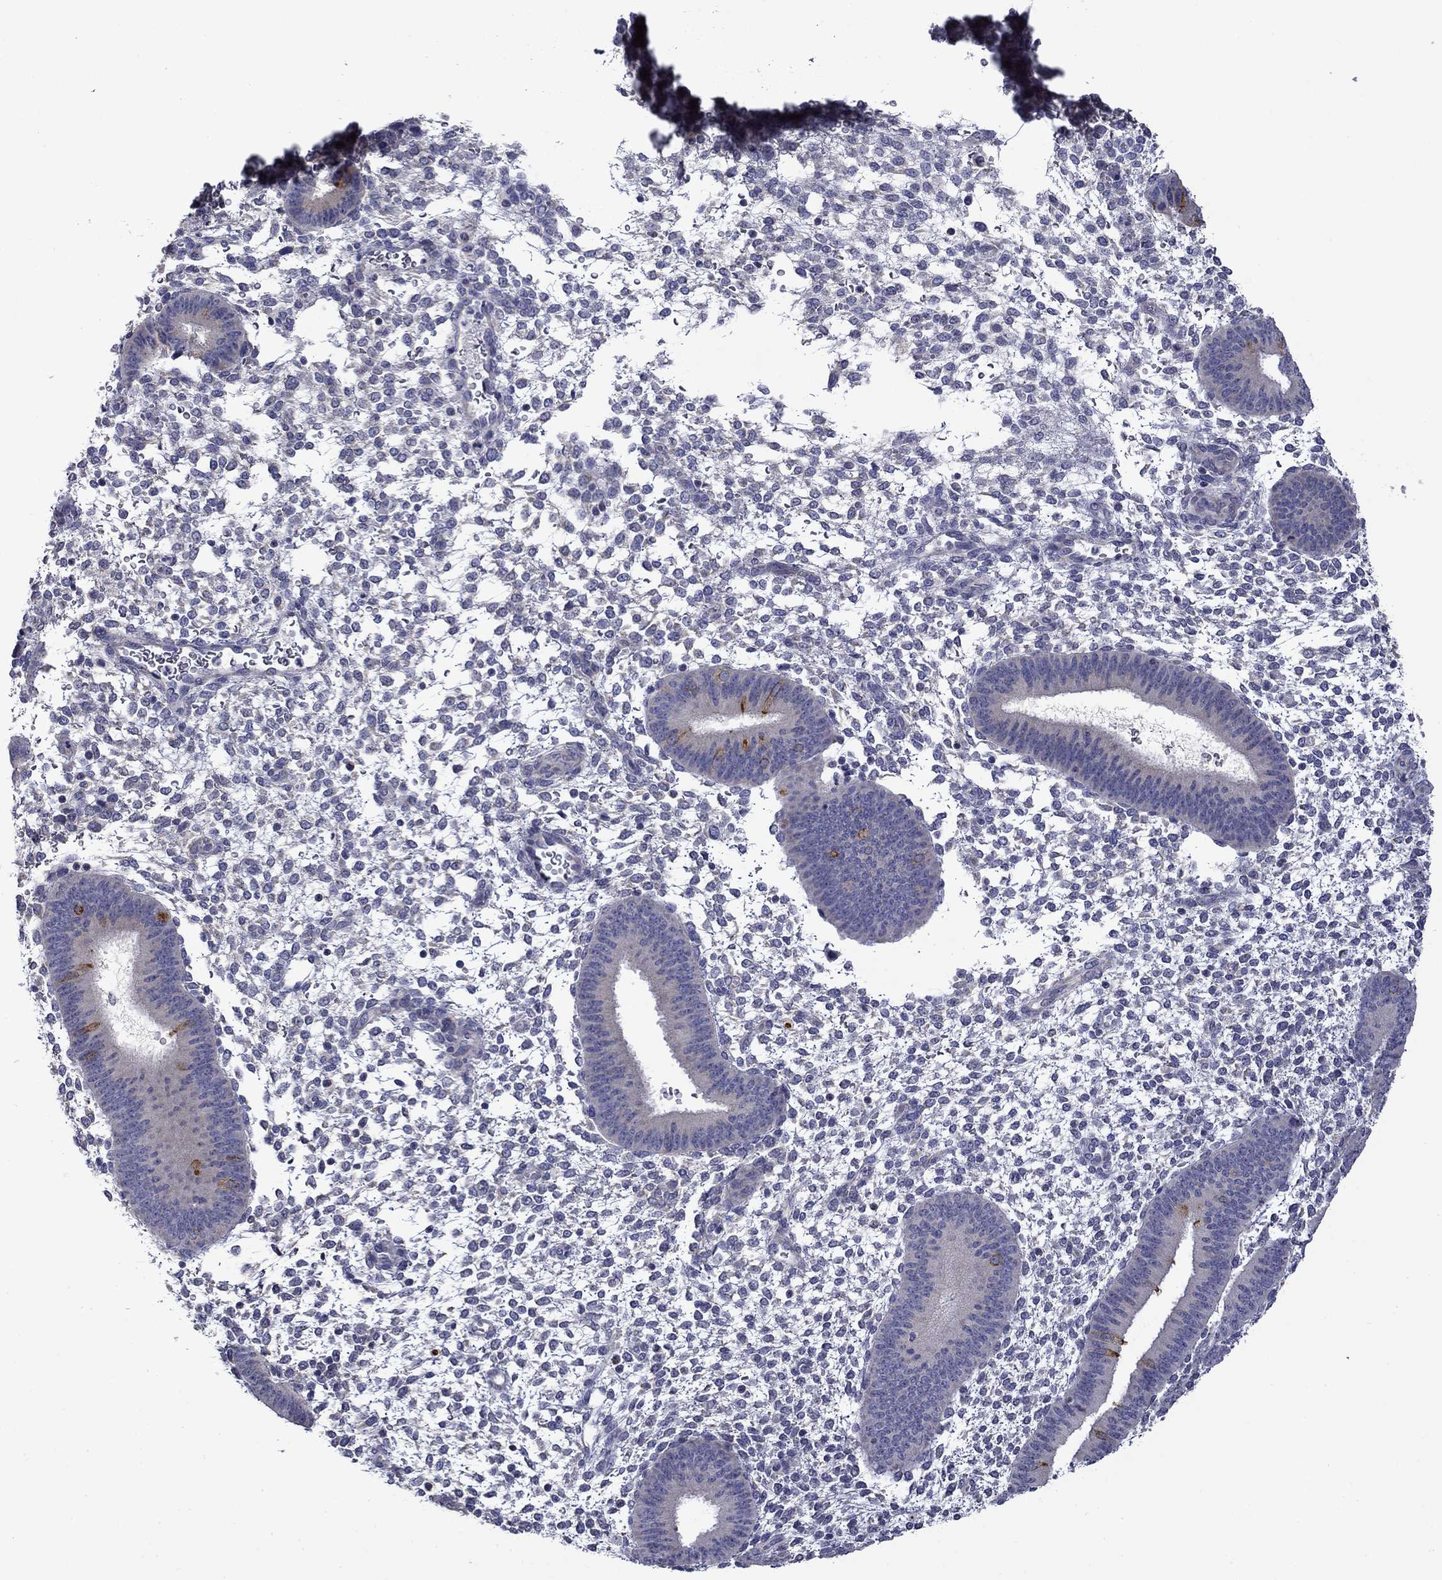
{"staining": {"intensity": "negative", "quantity": "none", "location": "none"}, "tissue": "endometrium", "cell_type": "Cells in endometrial stroma", "image_type": "normal", "snomed": [{"axis": "morphology", "description": "Normal tissue, NOS"}, {"axis": "topography", "description": "Endometrium"}], "caption": "This is an IHC micrograph of benign human endometrium. There is no expression in cells in endometrial stroma.", "gene": "SPATA7", "patient": {"sex": "female", "age": 39}}